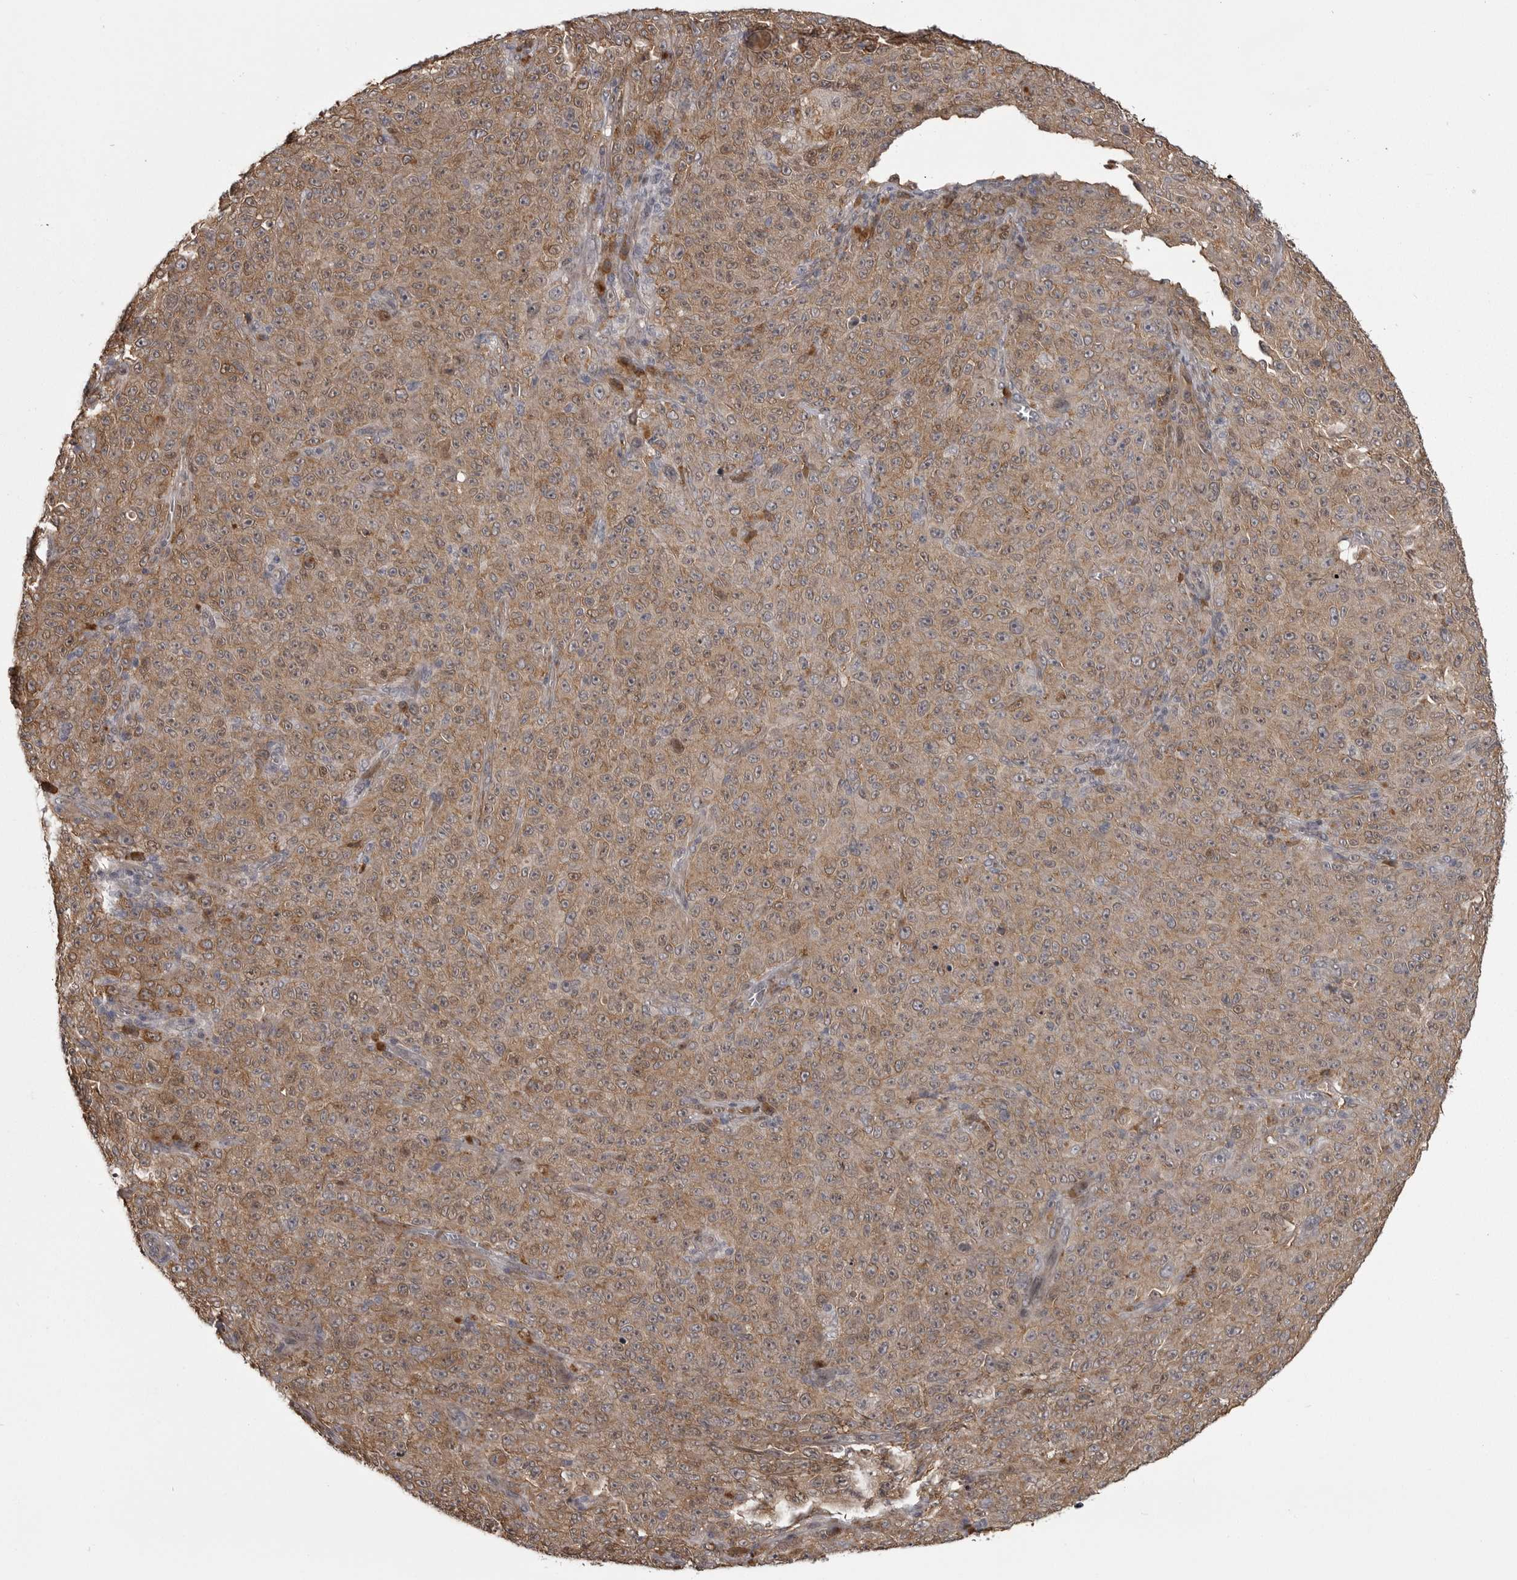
{"staining": {"intensity": "moderate", "quantity": ">75%", "location": "cytoplasmic/membranous"}, "tissue": "melanoma", "cell_type": "Tumor cells", "image_type": "cancer", "snomed": [{"axis": "morphology", "description": "Malignant melanoma, NOS"}, {"axis": "topography", "description": "Skin"}], "caption": "Immunohistochemical staining of melanoma displays medium levels of moderate cytoplasmic/membranous staining in approximately >75% of tumor cells.", "gene": "SNX16", "patient": {"sex": "female", "age": 82}}